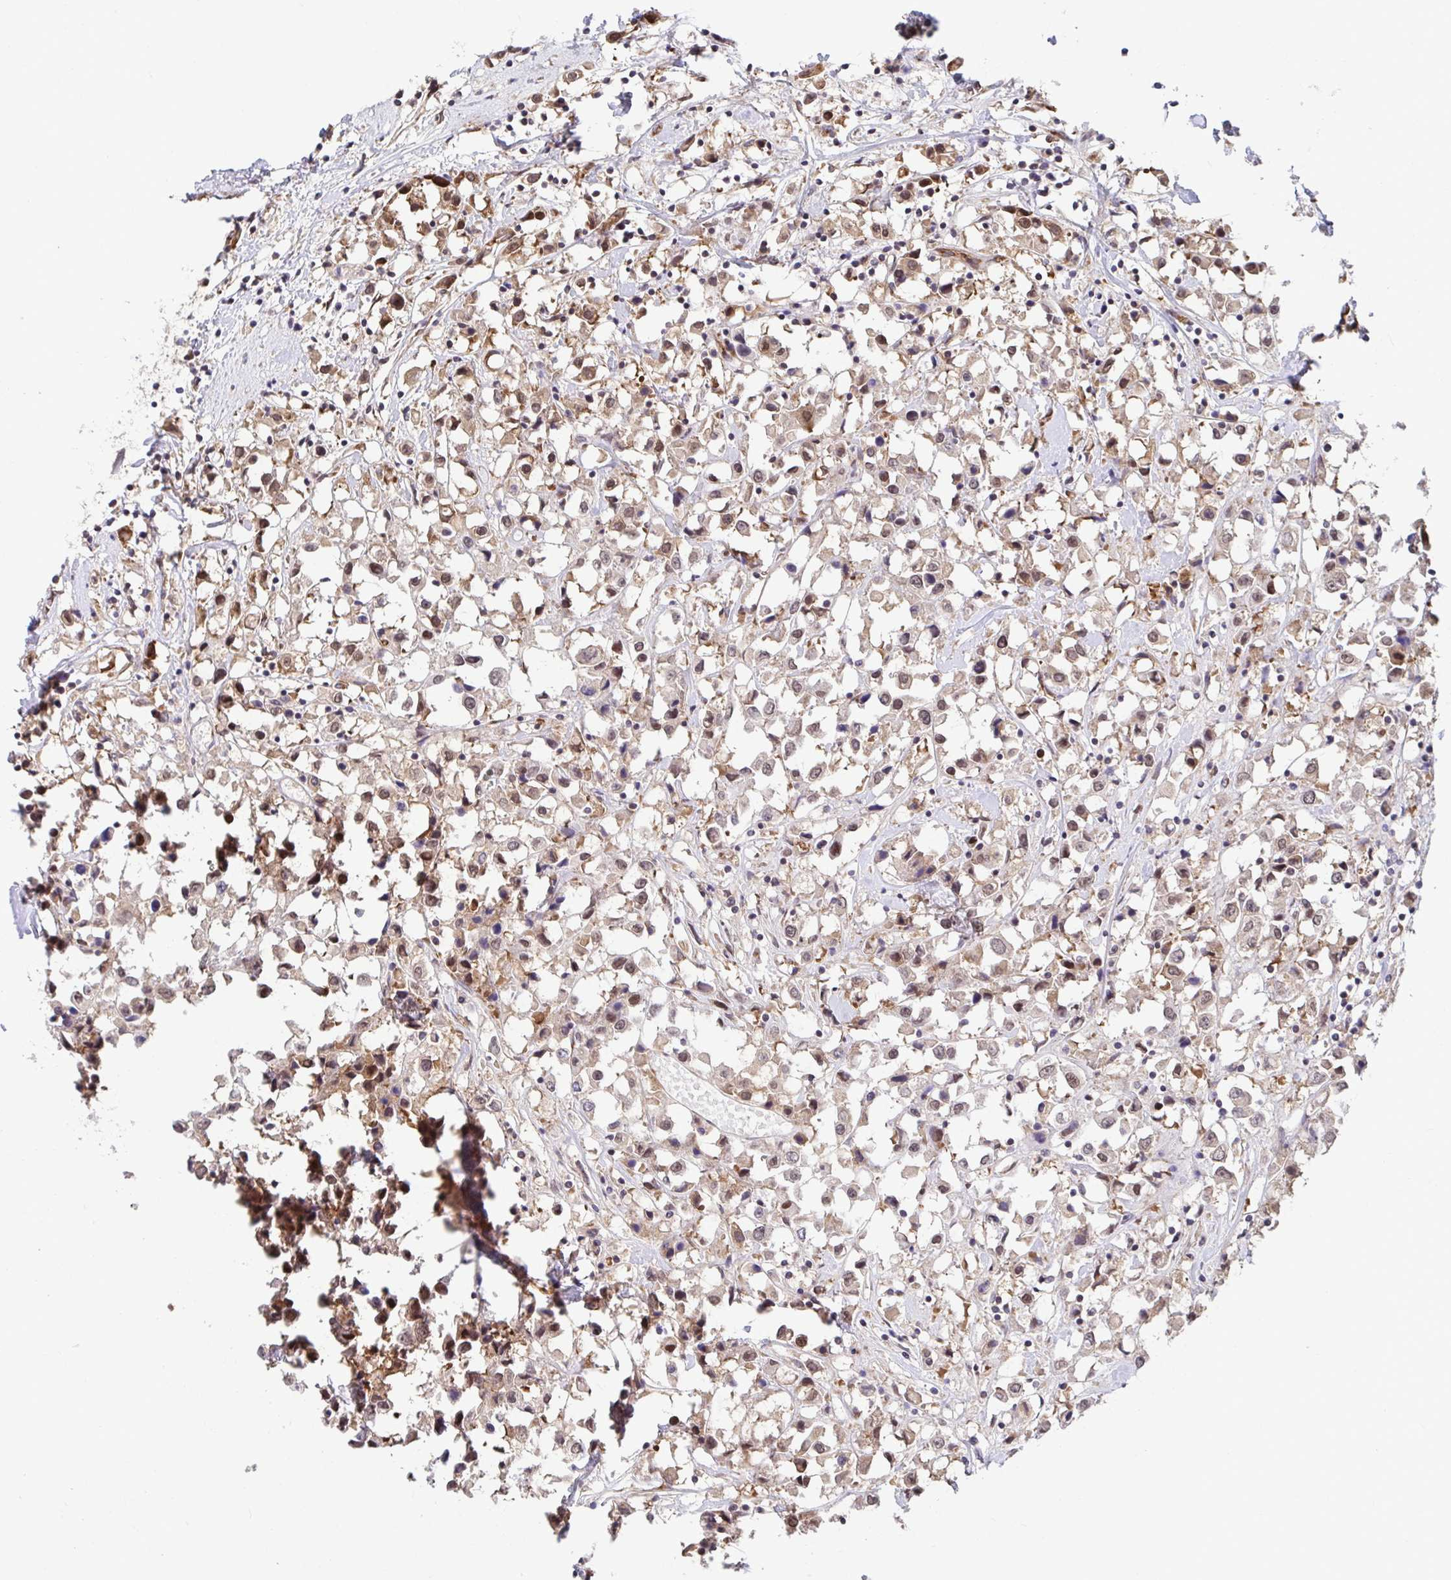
{"staining": {"intensity": "moderate", "quantity": ">75%", "location": "cytoplasmic/membranous"}, "tissue": "breast cancer", "cell_type": "Tumor cells", "image_type": "cancer", "snomed": [{"axis": "morphology", "description": "Duct carcinoma"}, {"axis": "topography", "description": "Breast"}], "caption": "This histopathology image demonstrates IHC staining of human breast cancer (intraductal carcinoma), with medium moderate cytoplasmic/membranous staining in about >75% of tumor cells.", "gene": "ATP5MJ", "patient": {"sex": "female", "age": 61}}